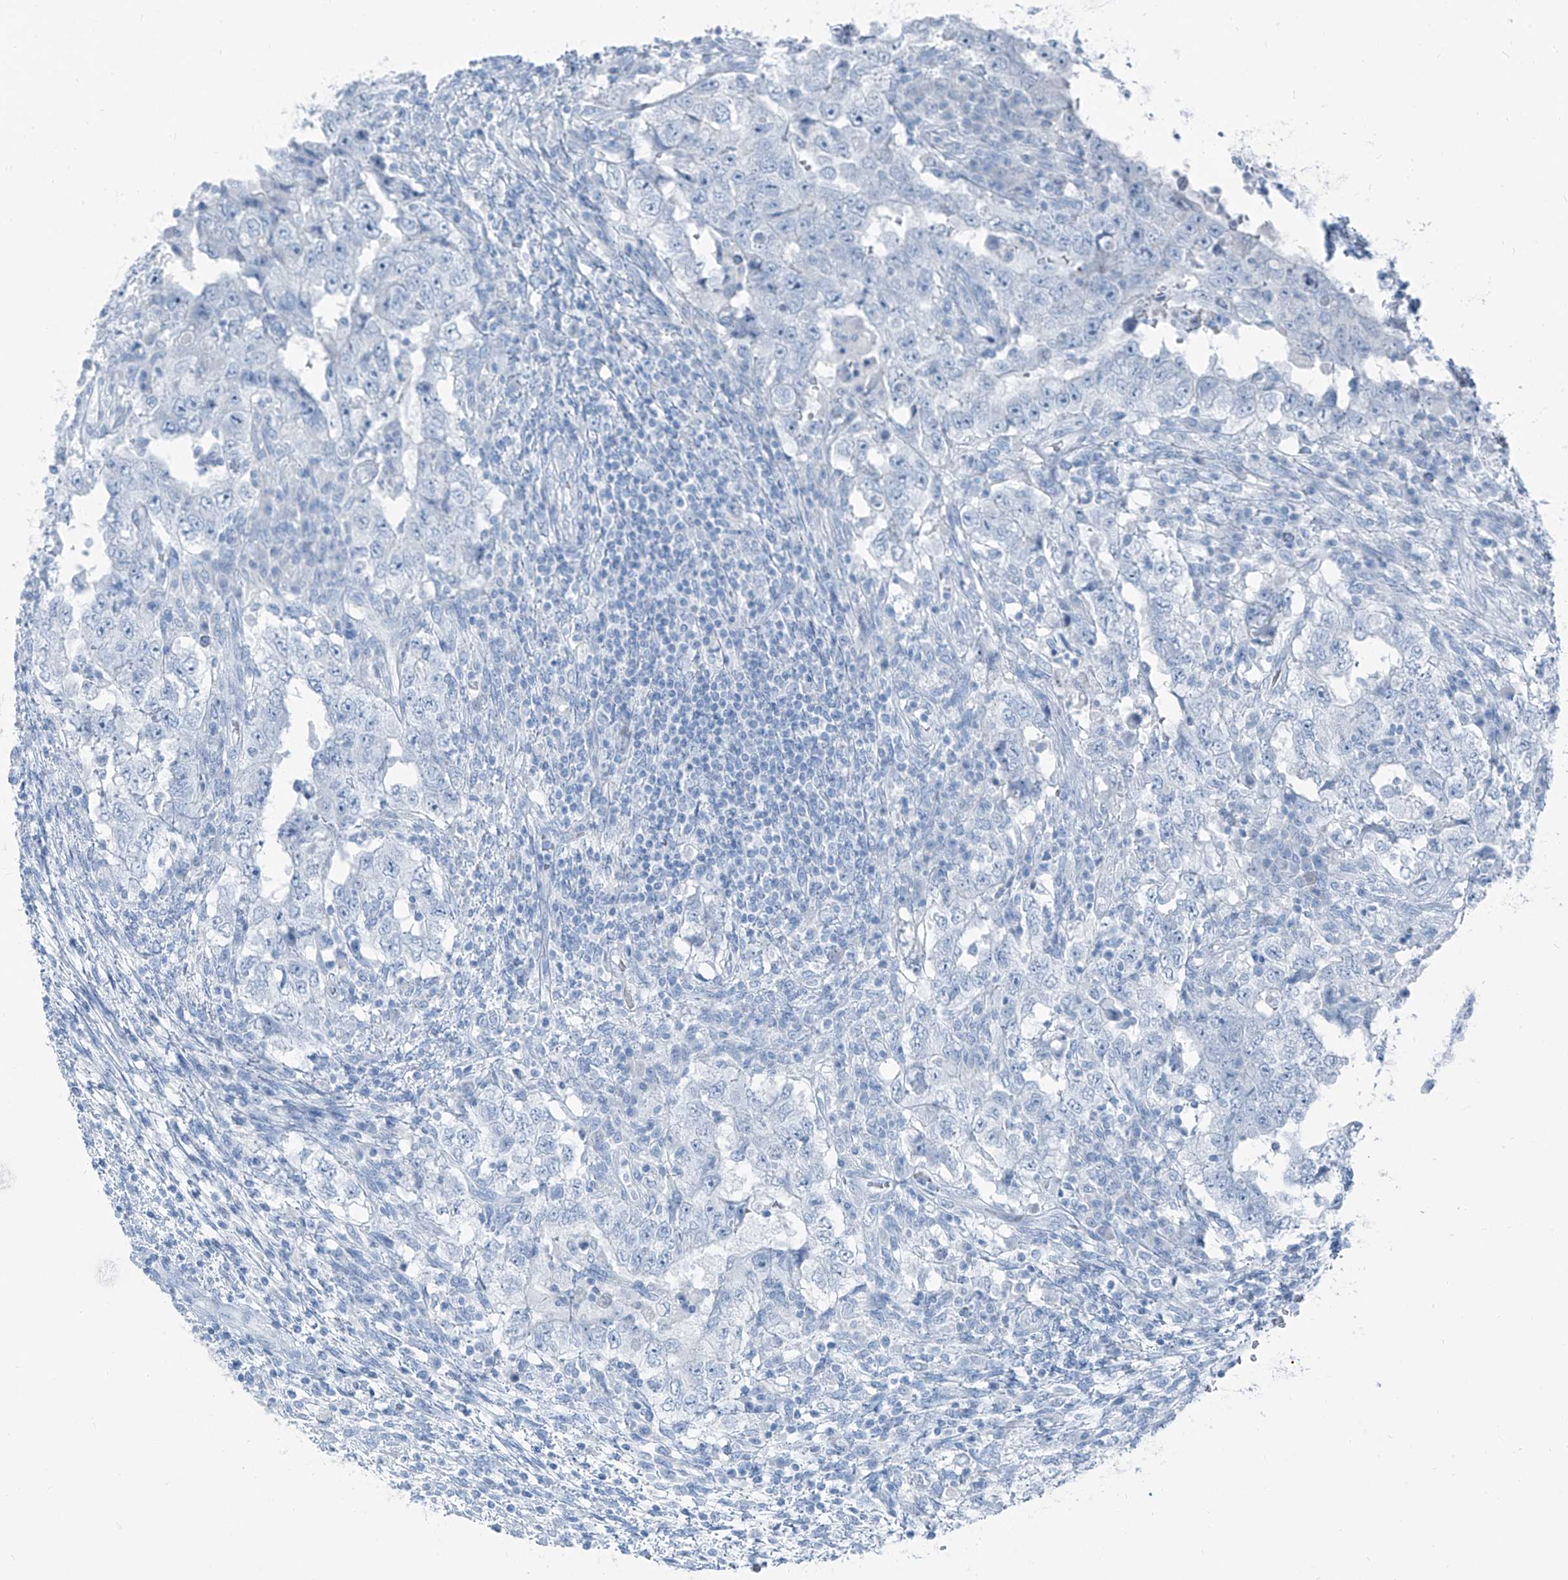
{"staining": {"intensity": "negative", "quantity": "none", "location": "none"}, "tissue": "testis cancer", "cell_type": "Tumor cells", "image_type": "cancer", "snomed": [{"axis": "morphology", "description": "Carcinoma, Embryonal, NOS"}, {"axis": "topography", "description": "Testis"}], "caption": "Tumor cells show no significant expression in testis cancer (embryonal carcinoma).", "gene": "RGN", "patient": {"sex": "male", "age": 26}}